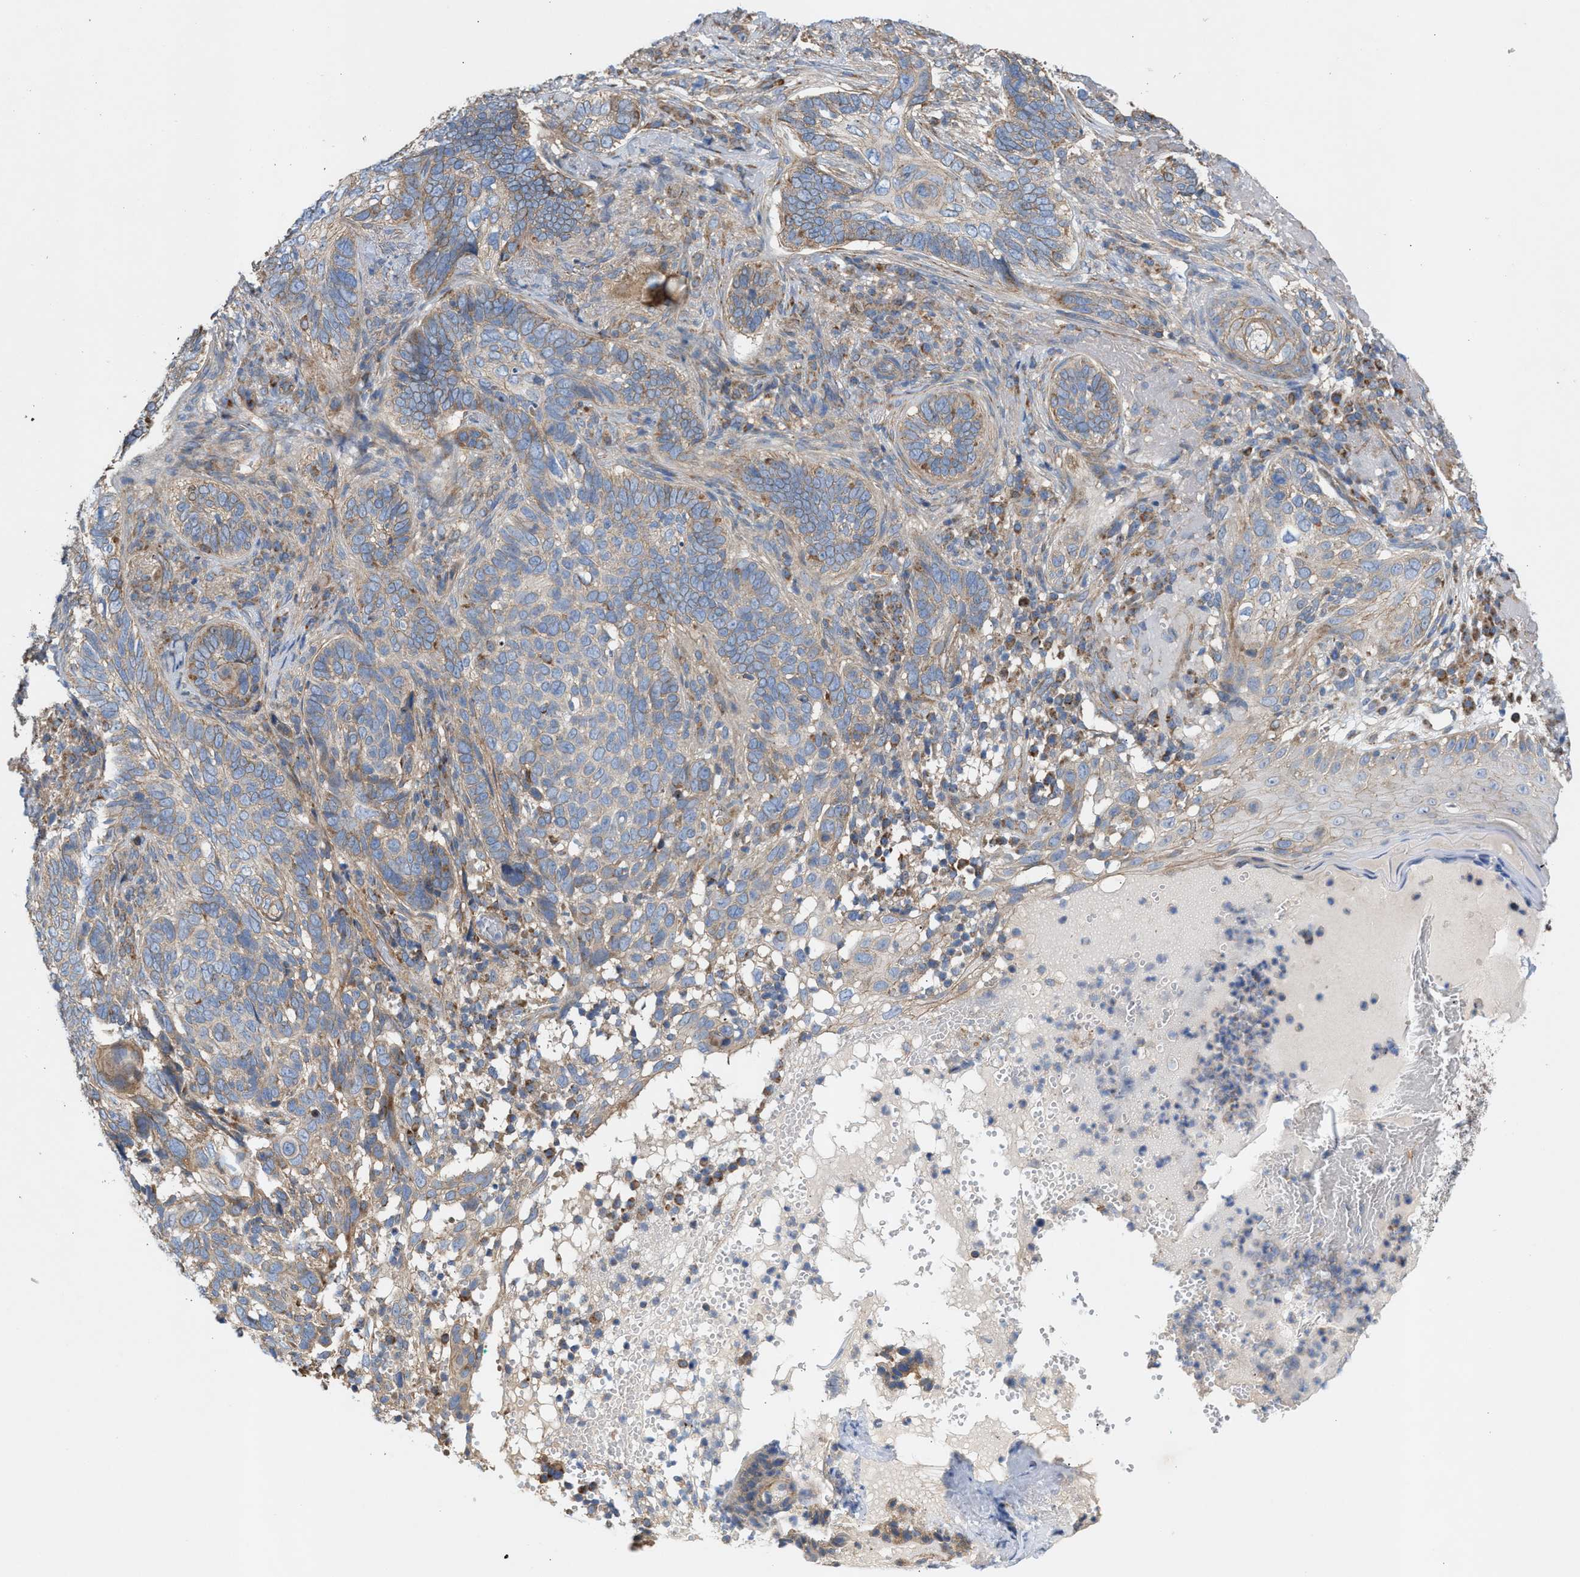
{"staining": {"intensity": "weak", "quantity": "<25%", "location": "cytoplasmic/membranous"}, "tissue": "skin cancer", "cell_type": "Tumor cells", "image_type": "cancer", "snomed": [{"axis": "morphology", "description": "Basal cell carcinoma"}, {"axis": "topography", "description": "Skin"}], "caption": "The immunohistochemistry (IHC) photomicrograph has no significant positivity in tumor cells of skin cancer tissue.", "gene": "OXSM", "patient": {"sex": "female", "age": 89}}